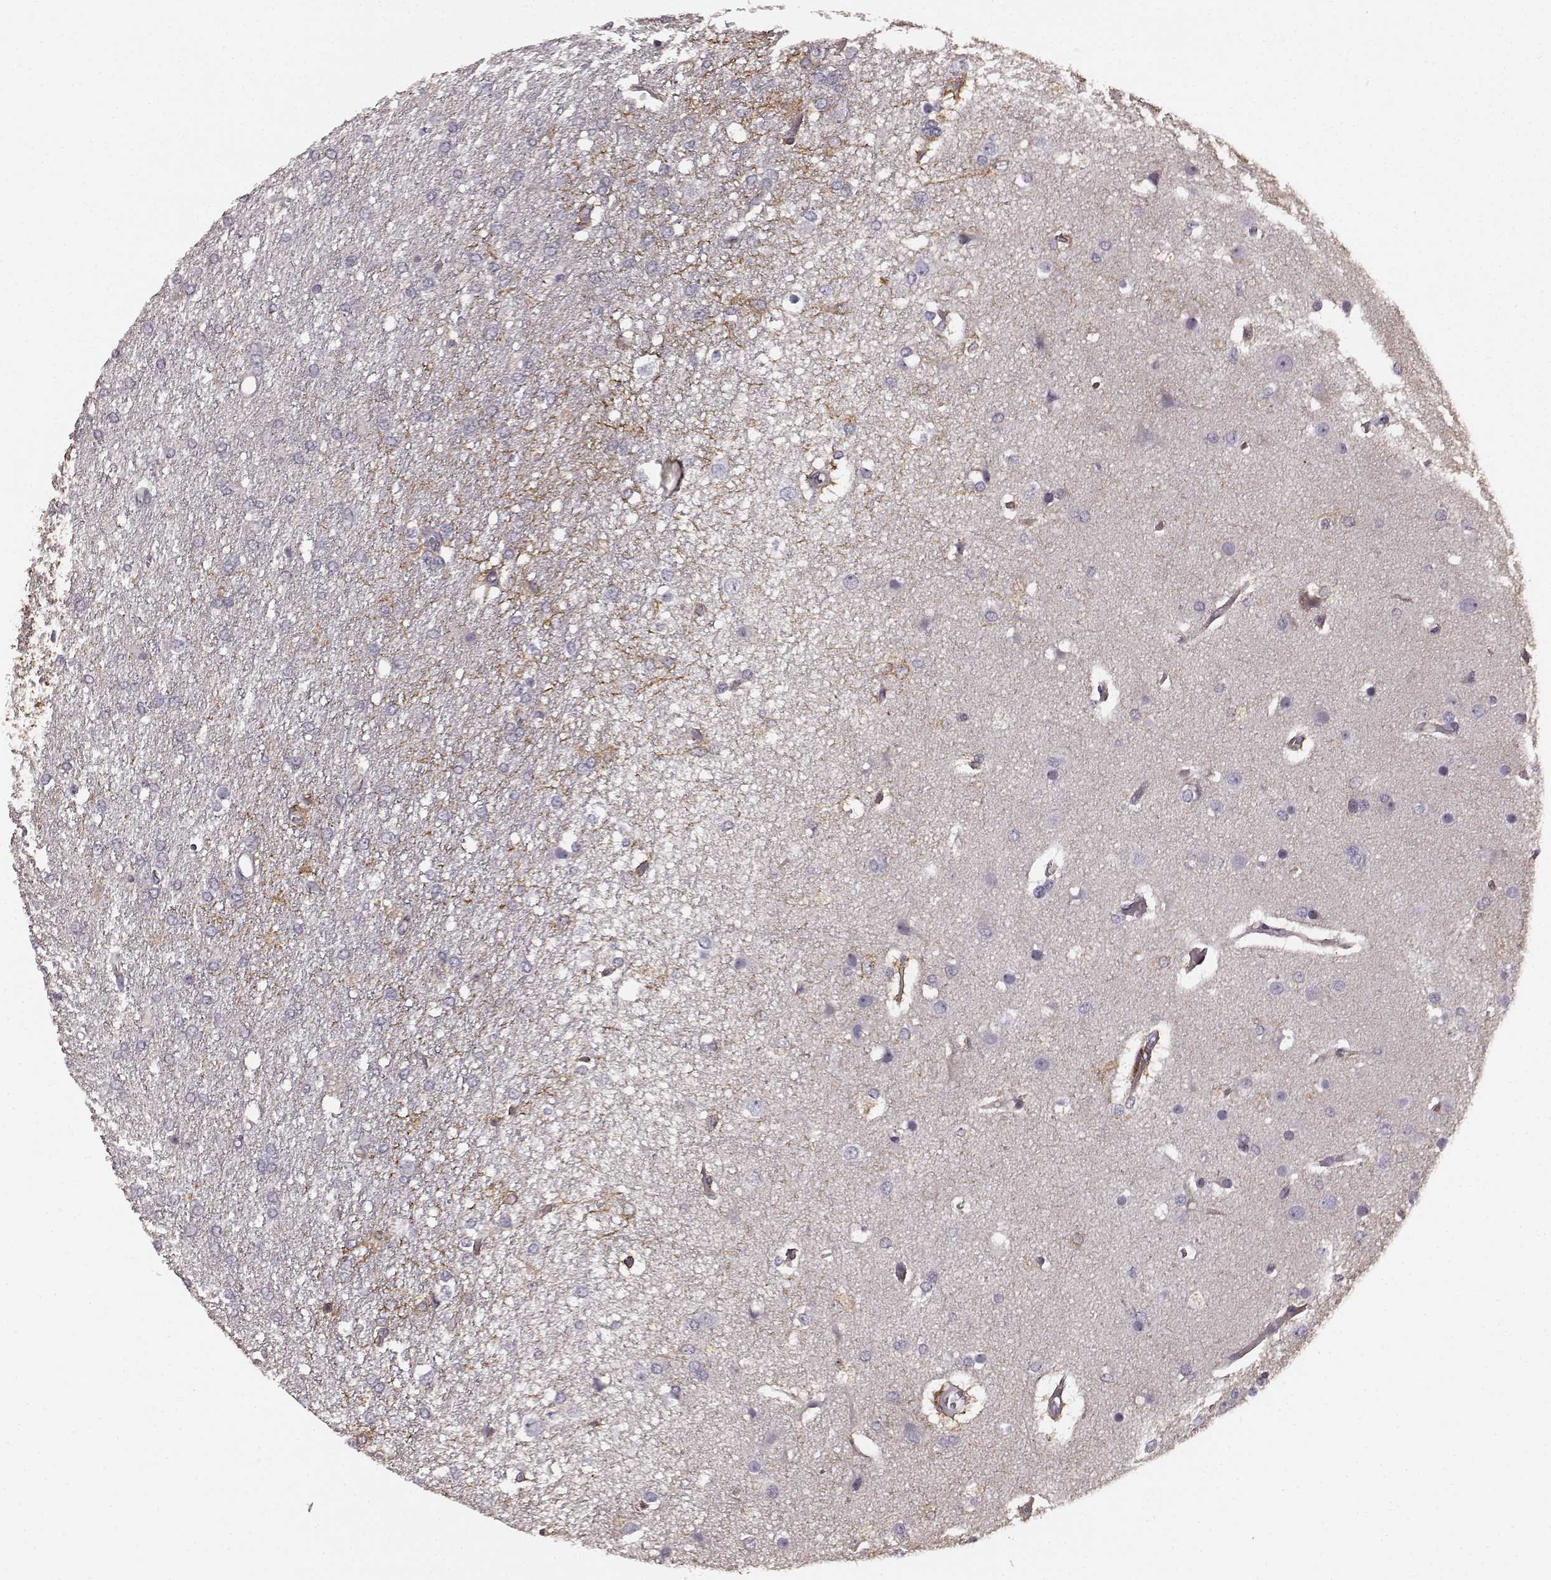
{"staining": {"intensity": "negative", "quantity": "none", "location": "none"}, "tissue": "glioma", "cell_type": "Tumor cells", "image_type": "cancer", "snomed": [{"axis": "morphology", "description": "Glioma, malignant, High grade"}, {"axis": "topography", "description": "Brain"}], "caption": "There is no significant positivity in tumor cells of glioma.", "gene": "RIT2", "patient": {"sex": "female", "age": 61}}